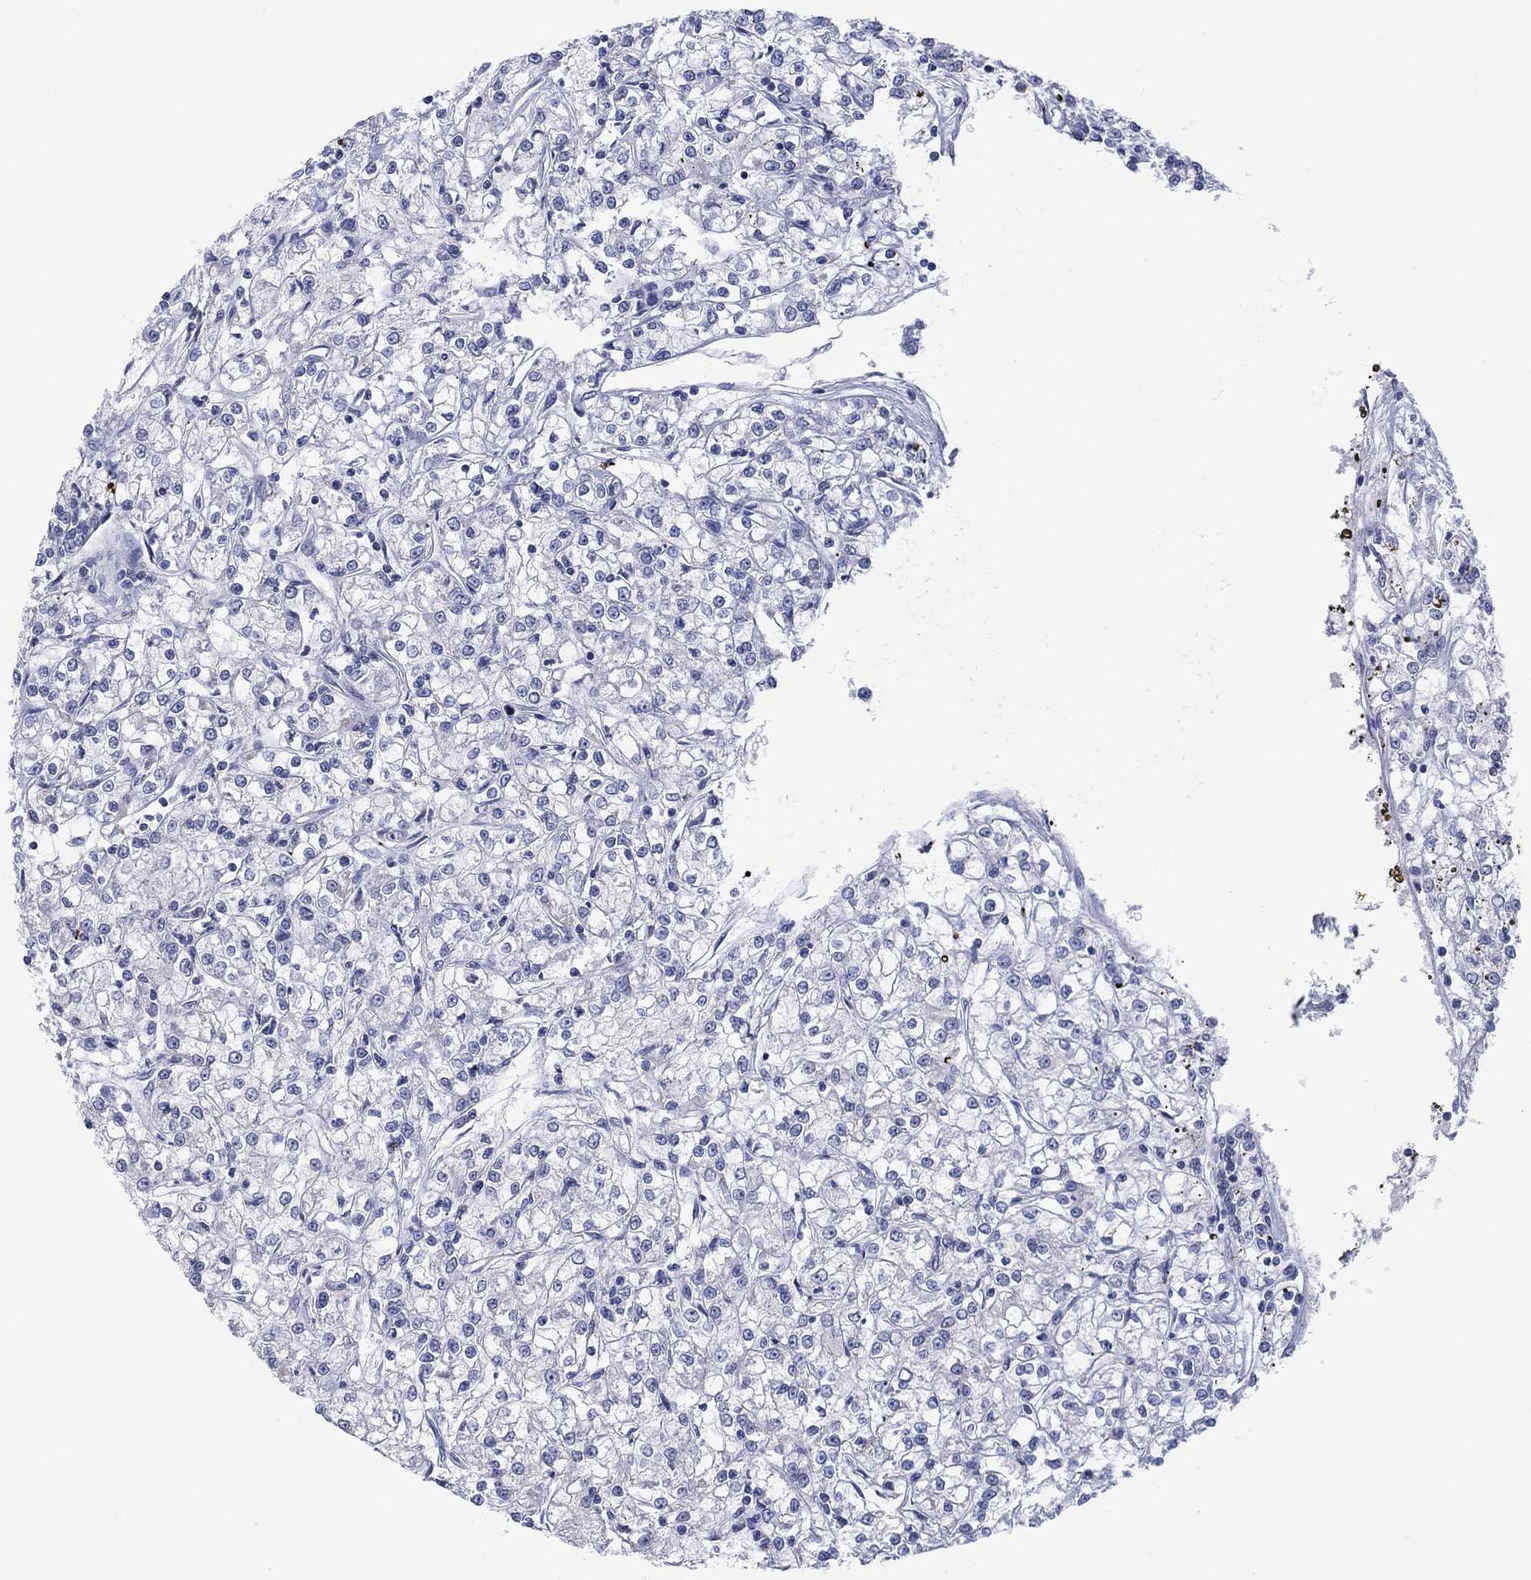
{"staining": {"intensity": "negative", "quantity": "none", "location": "none"}, "tissue": "renal cancer", "cell_type": "Tumor cells", "image_type": "cancer", "snomed": [{"axis": "morphology", "description": "Adenocarcinoma, NOS"}, {"axis": "topography", "description": "Kidney"}], "caption": "Tumor cells show no significant staining in renal cancer. Nuclei are stained in blue.", "gene": "FER1L6", "patient": {"sex": "female", "age": 59}}